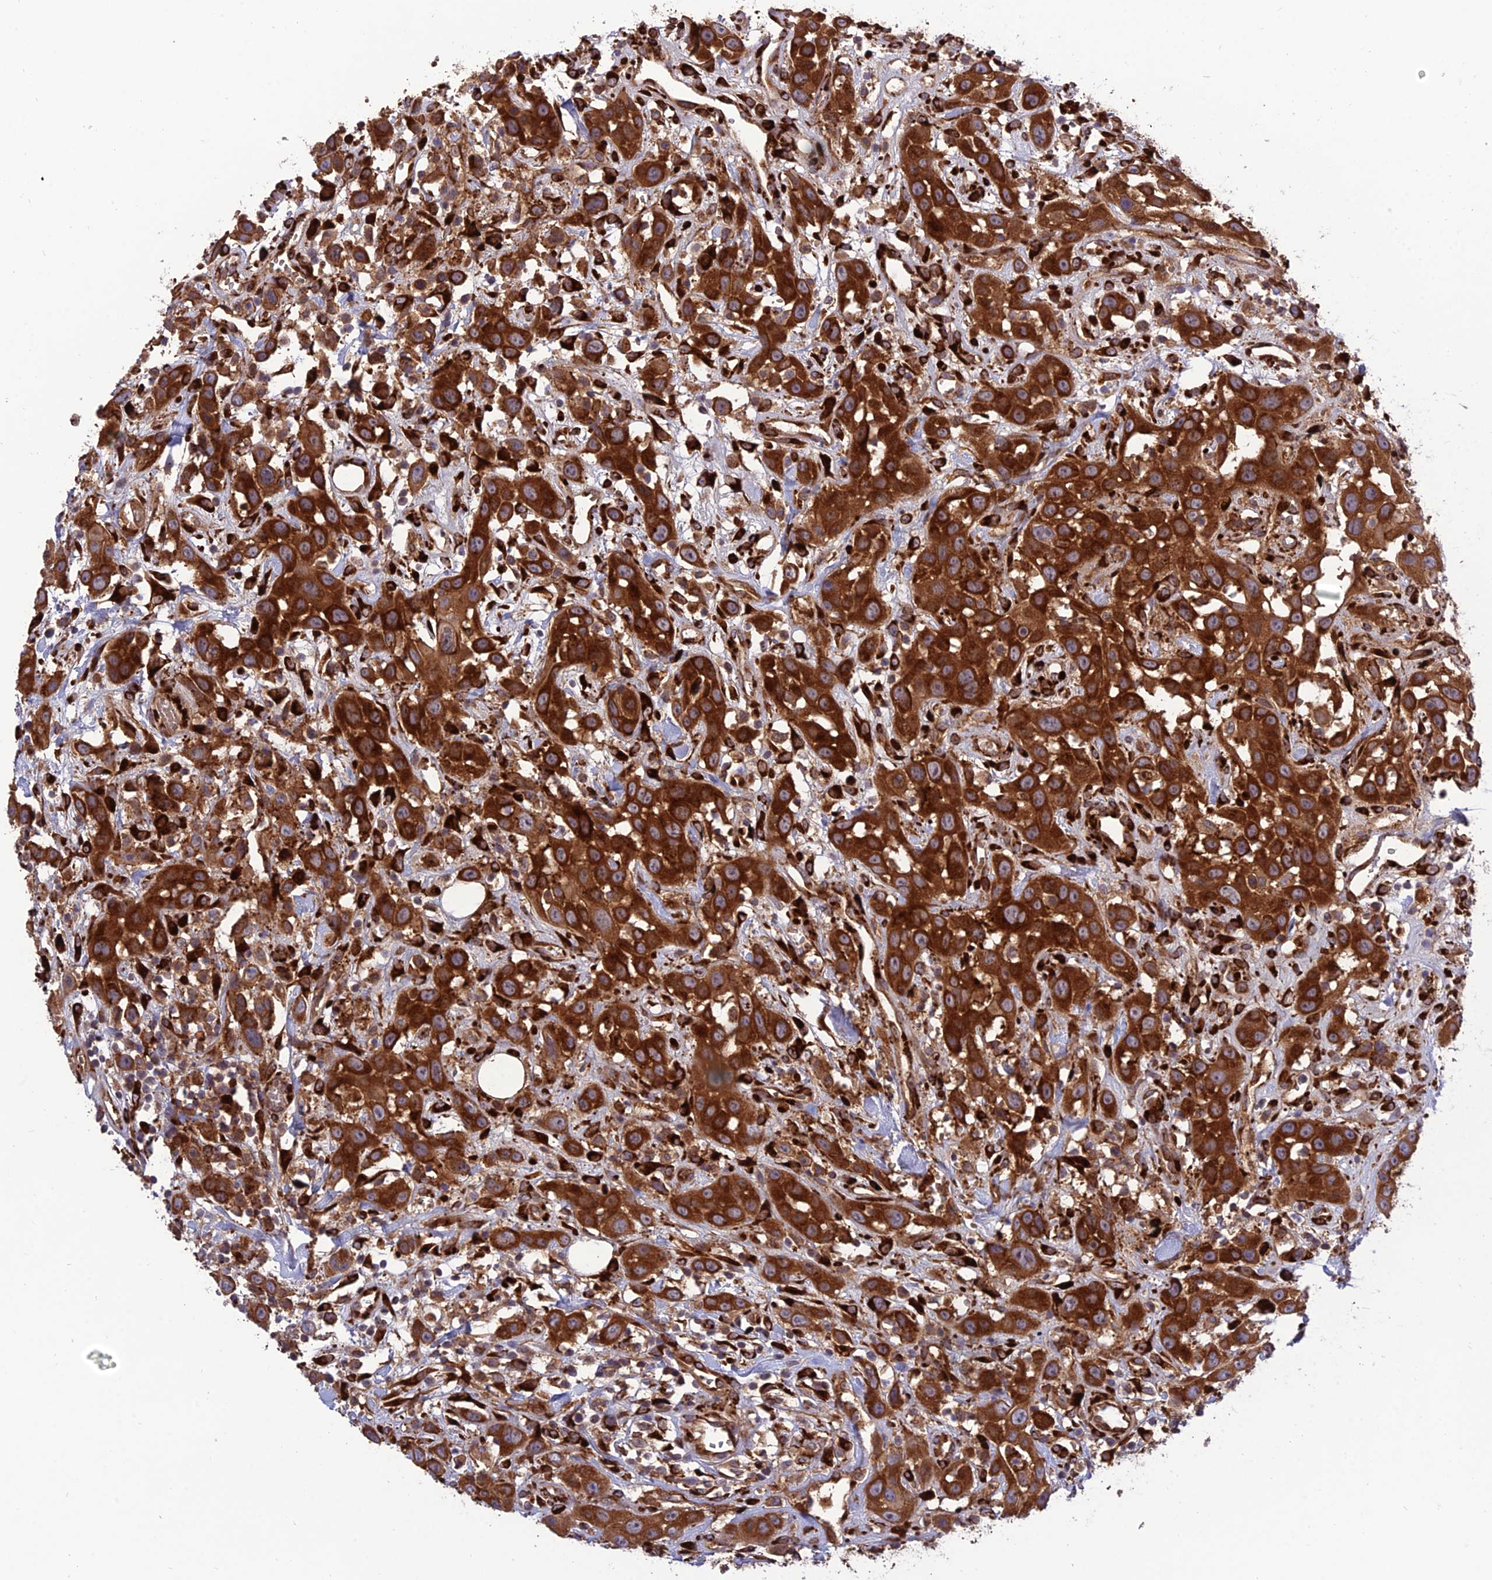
{"staining": {"intensity": "strong", "quantity": ">75%", "location": "cytoplasmic/membranous"}, "tissue": "head and neck cancer", "cell_type": "Tumor cells", "image_type": "cancer", "snomed": [{"axis": "morphology", "description": "Squamous cell carcinoma, NOS"}, {"axis": "topography", "description": "Head-Neck"}], "caption": "Protein expression analysis of head and neck cancer demonstrates strong cytoplasmic/membranous expression in about >75% of tumor cells.", "gene": "CRTAP", "patient": {"sex": "male", "age": 81}}